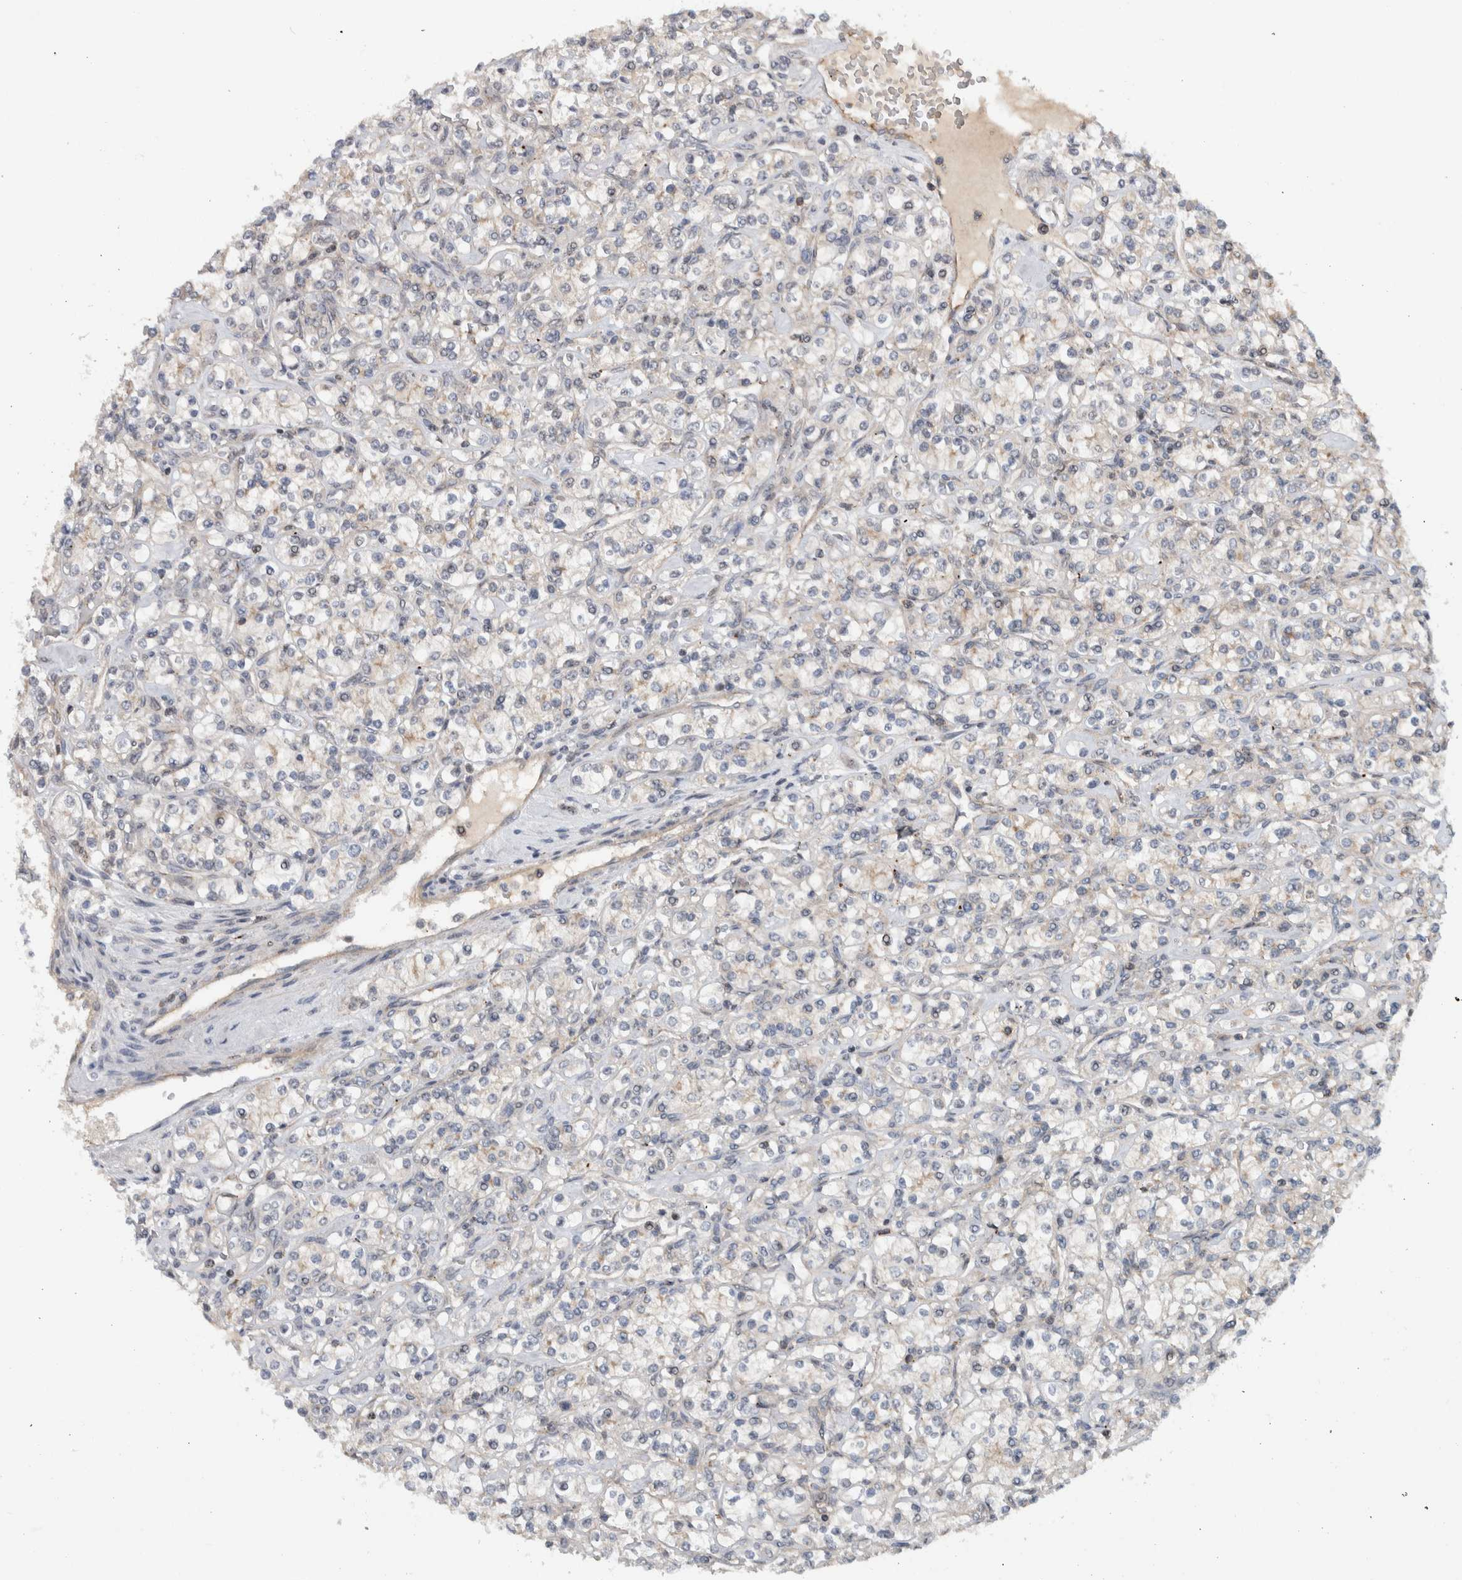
{"staining": {"intensity": "weak", "quantity": "<25%", "location": "cytoplasmic/membranous"}, "tissue": "renal cancer", "cell_type": "Tumor cells", "image_type": "cancer", "snomed": [{"axis": "morphology", "description": "Adenocarcinoma, NOS"}, {"axis": "topography", "description": "Kidney"}], "caption": "Tumor cells show no significant protein positivity in renal cancer. The staining is performed using DAB (3,3'-diaminobenzidine) brown chromogen with nuclei counter-stained in using hematoxylin.", "gene": "MSL1", "patient": {"sex": "male", "age": 77}}